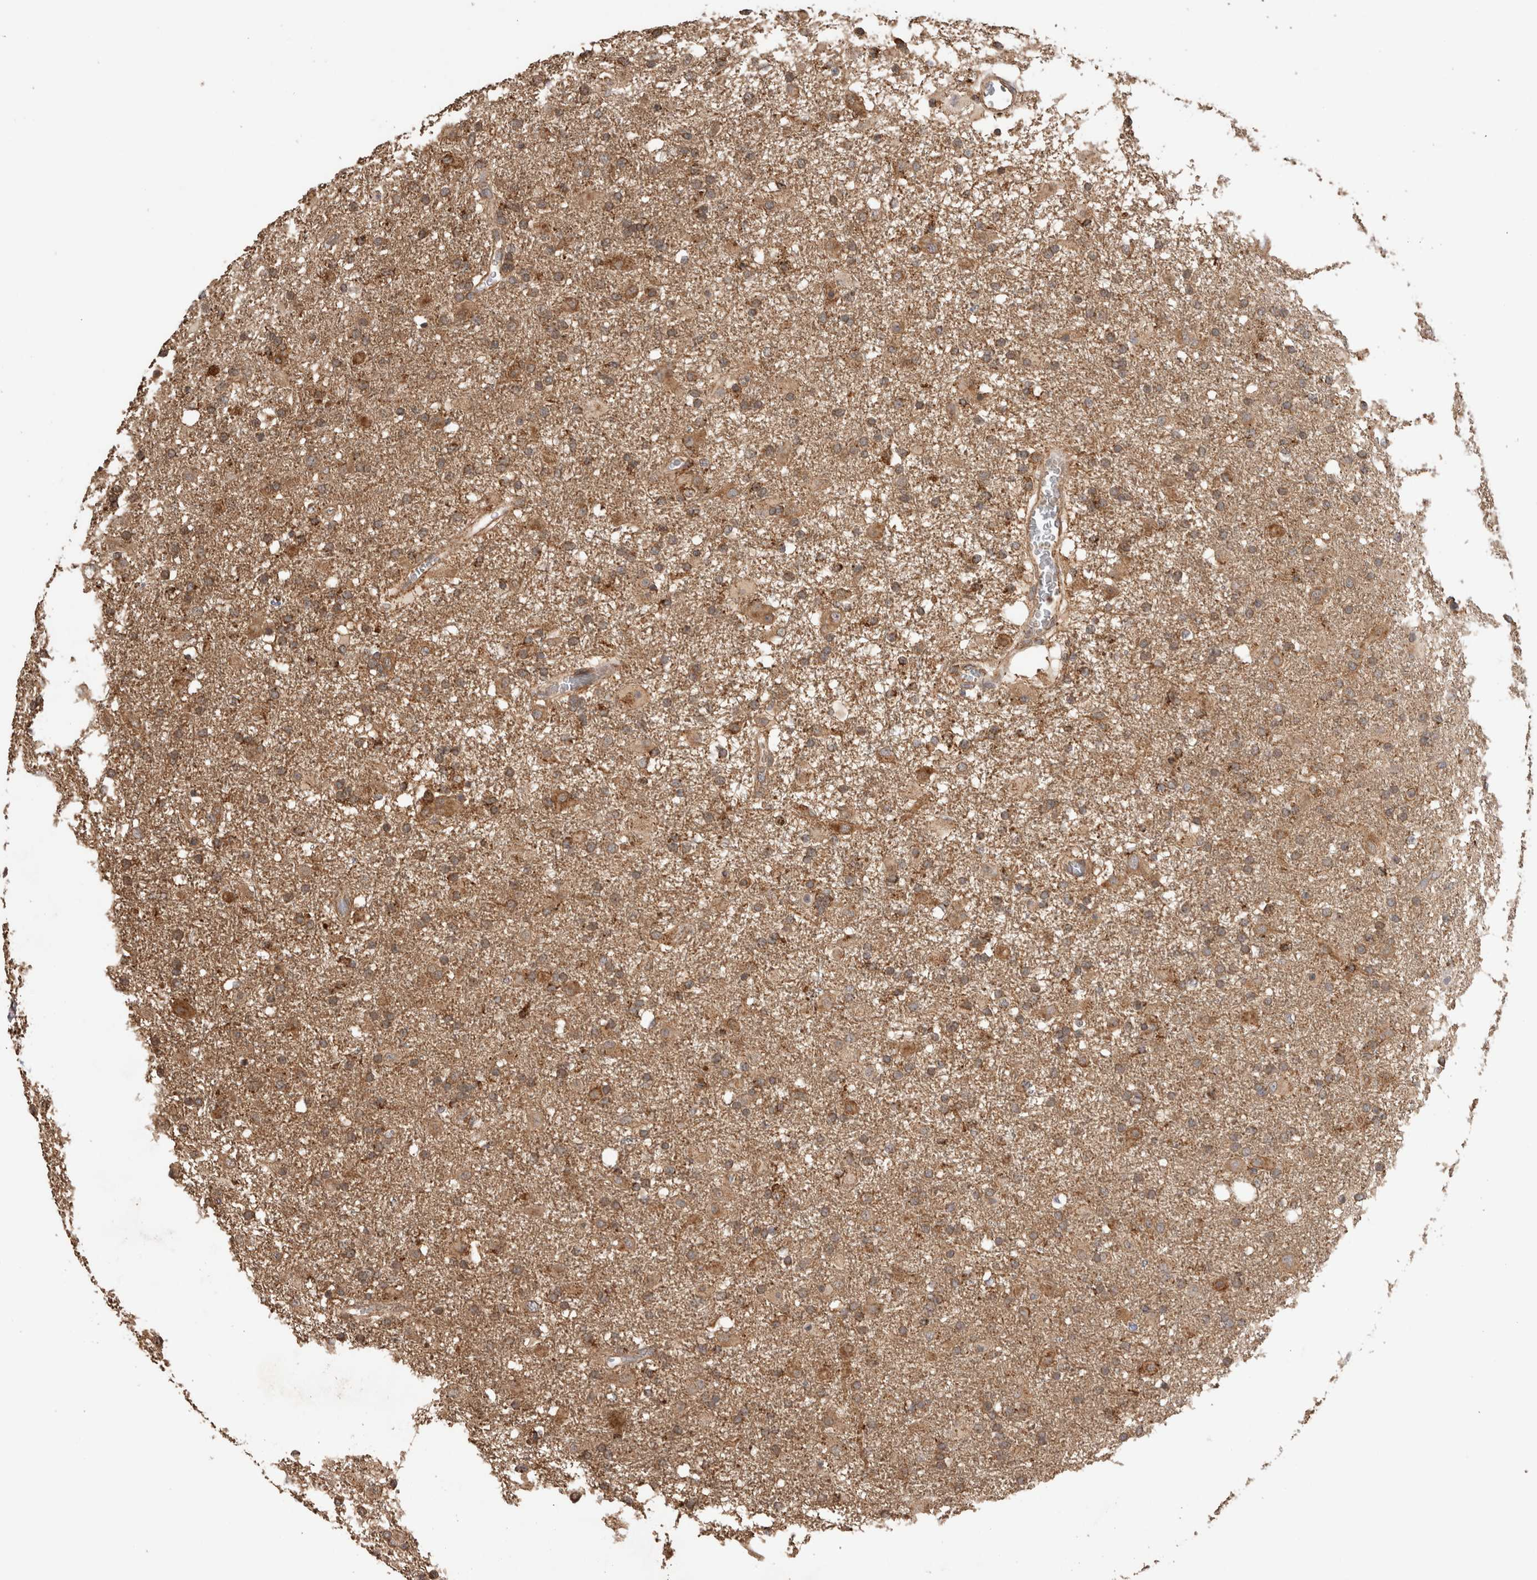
{"staining": {"intensity": "moderate", "quantity": ">75%", "location": "cytoplasmic/membranous"}, "tissue": "glioma", "cell_type": "Tumor cells", "image_type": "cancer", "snomed": [{"axis": "morphology", "description": "Glioma, malignant, Low grade"}, {"axis": "topography", "description": "Brain"}], "caption": "Malignant glioma (low-grade) stained with immunohistochemistry shows moderate cytoplasmic/membranous positivity in approximately >75% of tumor cells. Using DAB (3,3'-diaminobenzidine) (brown) and hematoxylin (blue) stains, captured at high magnification using brightfield microscopy.", "gene": "IMMP2L", "patient": {"sex": "male", "age": 65}}